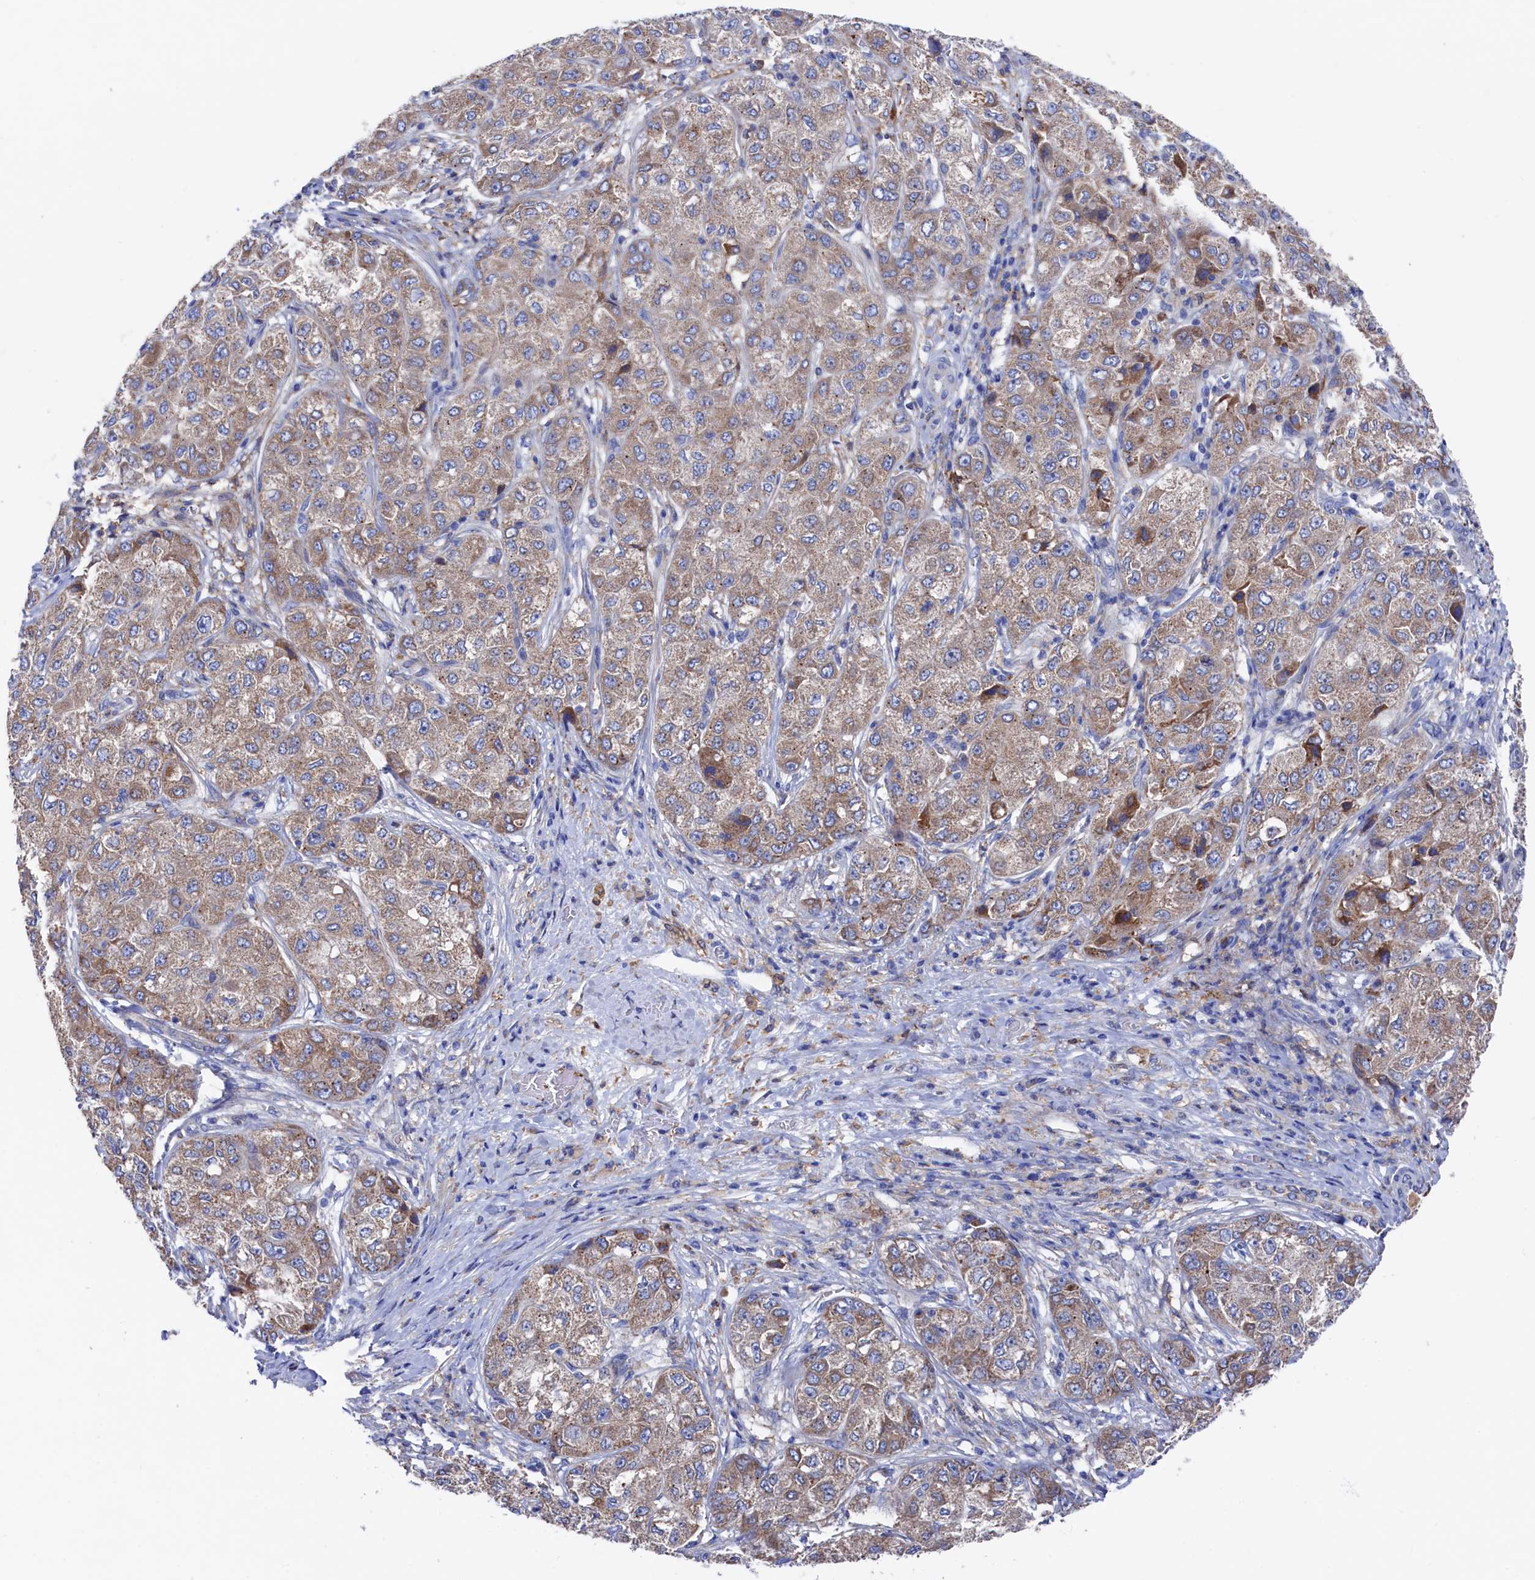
{"staining": {"intensity": "moderate", "quantity": ">75%", "location": "cytoplasmic/membranous"}, "tissue": "liver cancer", "cell_type": "Tumor cells", "image_type": "cancer", "snomed": [{"axis": "morphology", "description": "Carcinoma, Hepatocellular, NOS"}, {"axis": "topography", "description": "Liver"}], "caption": "The photomicrograph demonstrates immunohistochemical staining of hepatocellular carcinoma (liver). There is moderate cytoplasmic/membranous expression is present in about >75% of tumor cells. Immunohistochemistry stains the protein in brown and the nuclei are stained blue.", "gene": "C12orf73", "patient": {"sex": "male", "age": 80}}